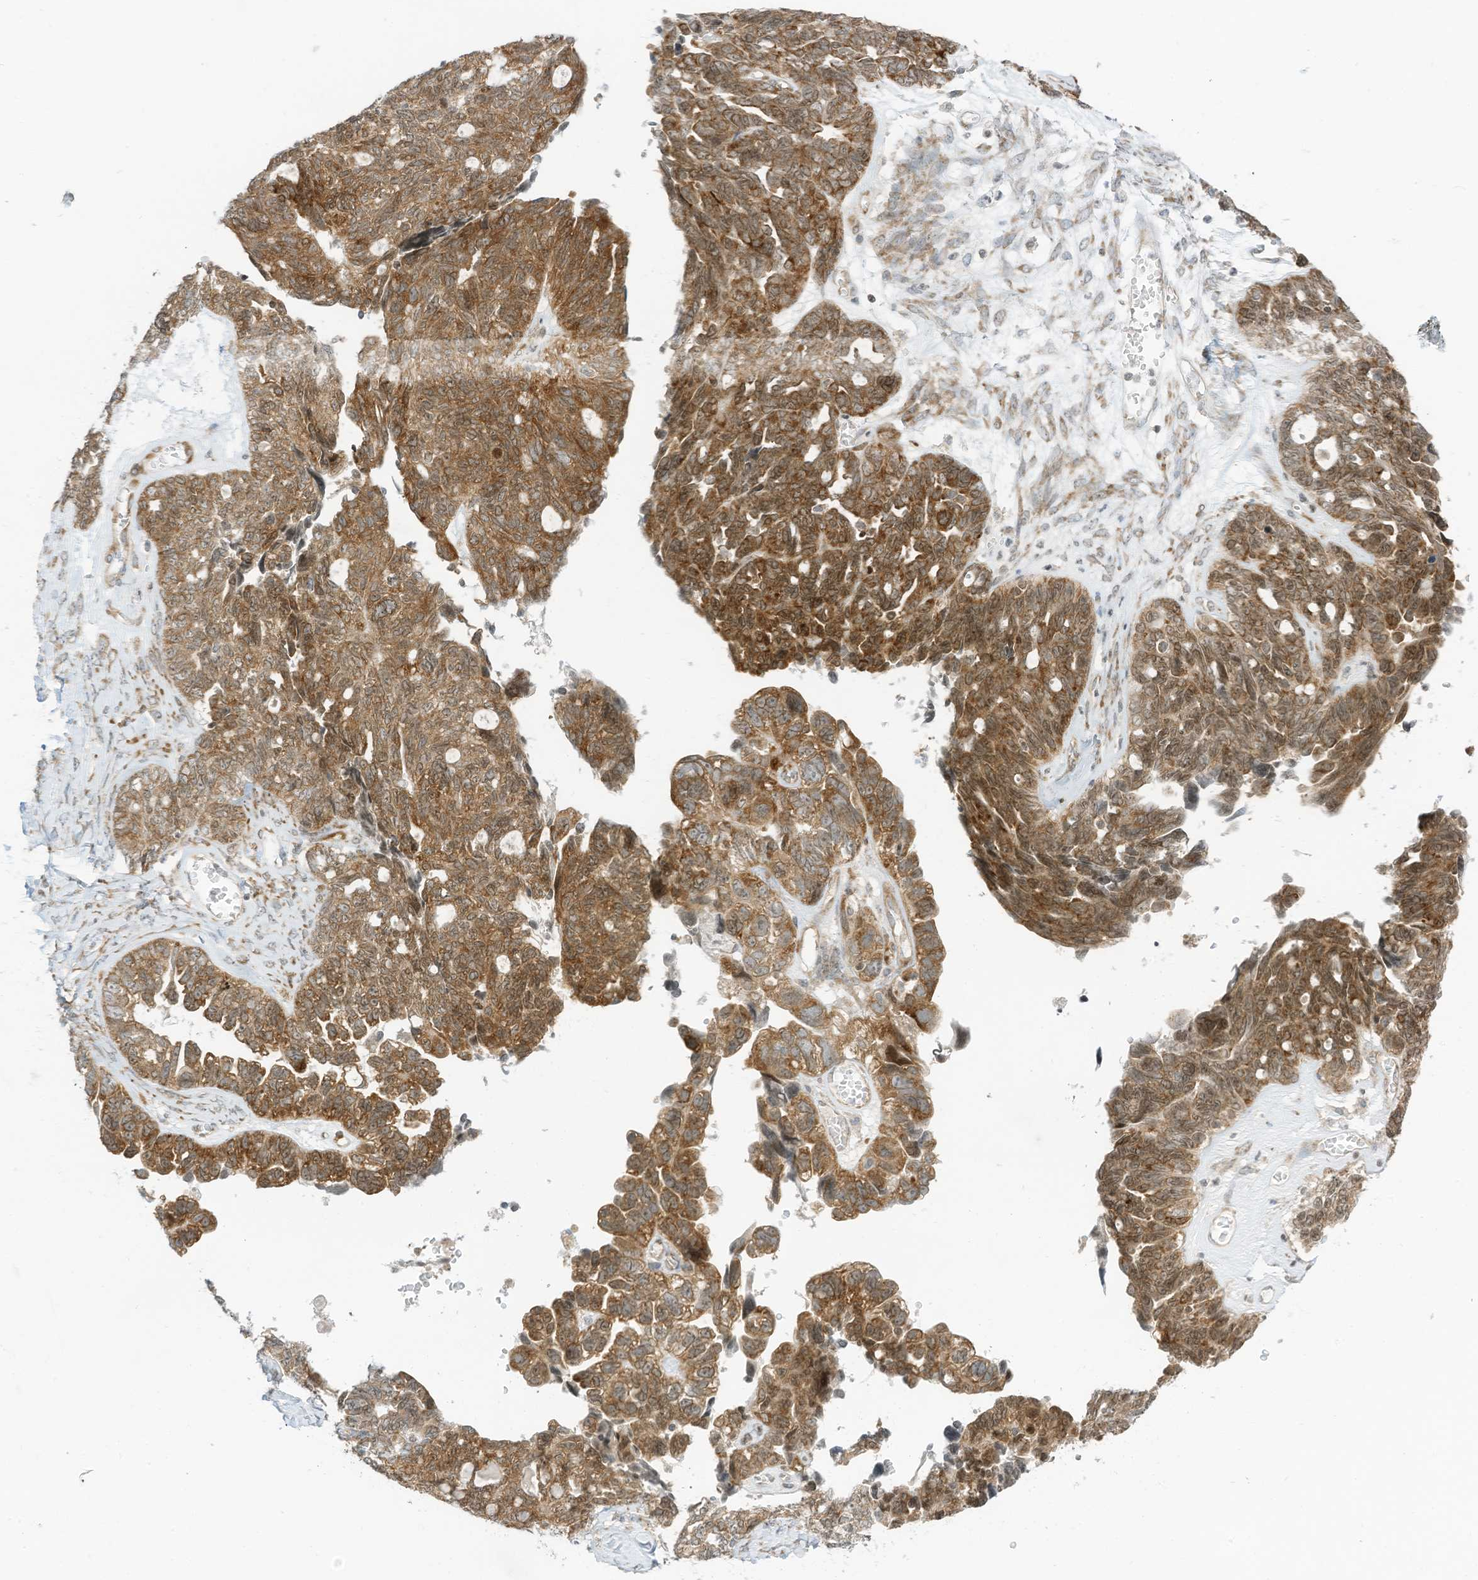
{"staining": {"intensity": "moderate", "quantity": ">75%", "location": "cytoplasmic/membranous"}, "tissue": "ovarian cancer", "cell_type": "Tumor cells", "image_type": "cancer", "snomed": [{"axis": "morphology", "description": "Cystadenocarcinoma, serous, NOS"}, {"axis": "topography", "description": "Ovary"}], "caption": "Immunohistochemistry (DAB (3,3'-diaminobenzidine)) staining of ovarian serous cystadenocarcinoma demonstrates moderate cytoplasmic/membranous protein positivity in about >75% of tumor cells. The protein is shown in brown color, while the nuclei are stained blue.", "gene": "EDF1", "patient": {"sex": "female", "age": 79}}